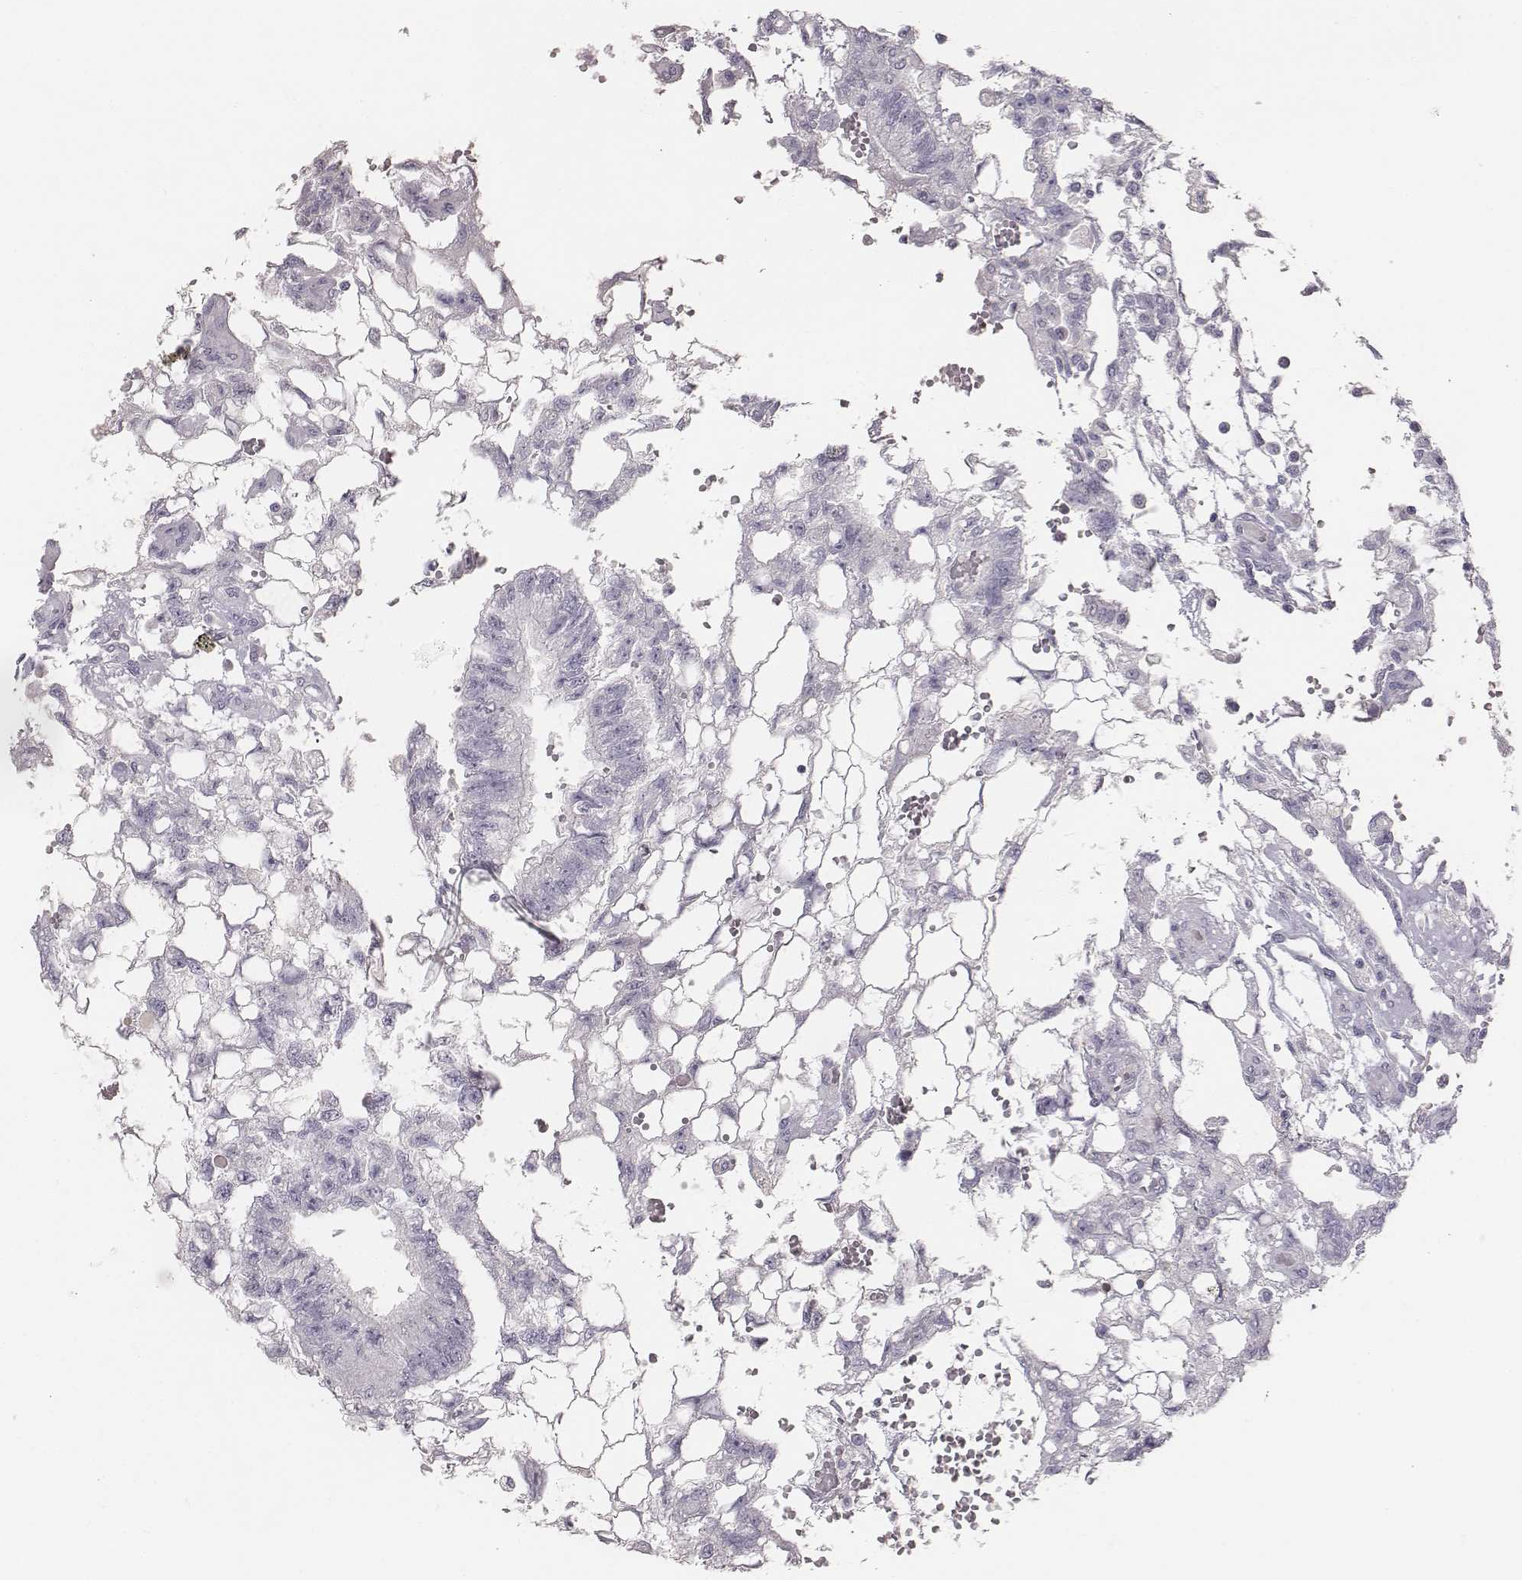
{"staining": {"intensity": "negative", "quantity": "none", "location": "none"}, "tissue": "testis cancer", "cell_type": "Tumor cells", "image_type": "cancer", "snomed": [{"axis": "morphology", "description": "Carcinoma, Embryonal, NOS"}, {"axis": "topography", "description": "Testis"}], "caption": "Immunohistochemical staining of human testis cancer demonstrates no significant positivity in tumor cells.", "gene": "MYH6", "patient": {"sex": "male", "age": 32}}